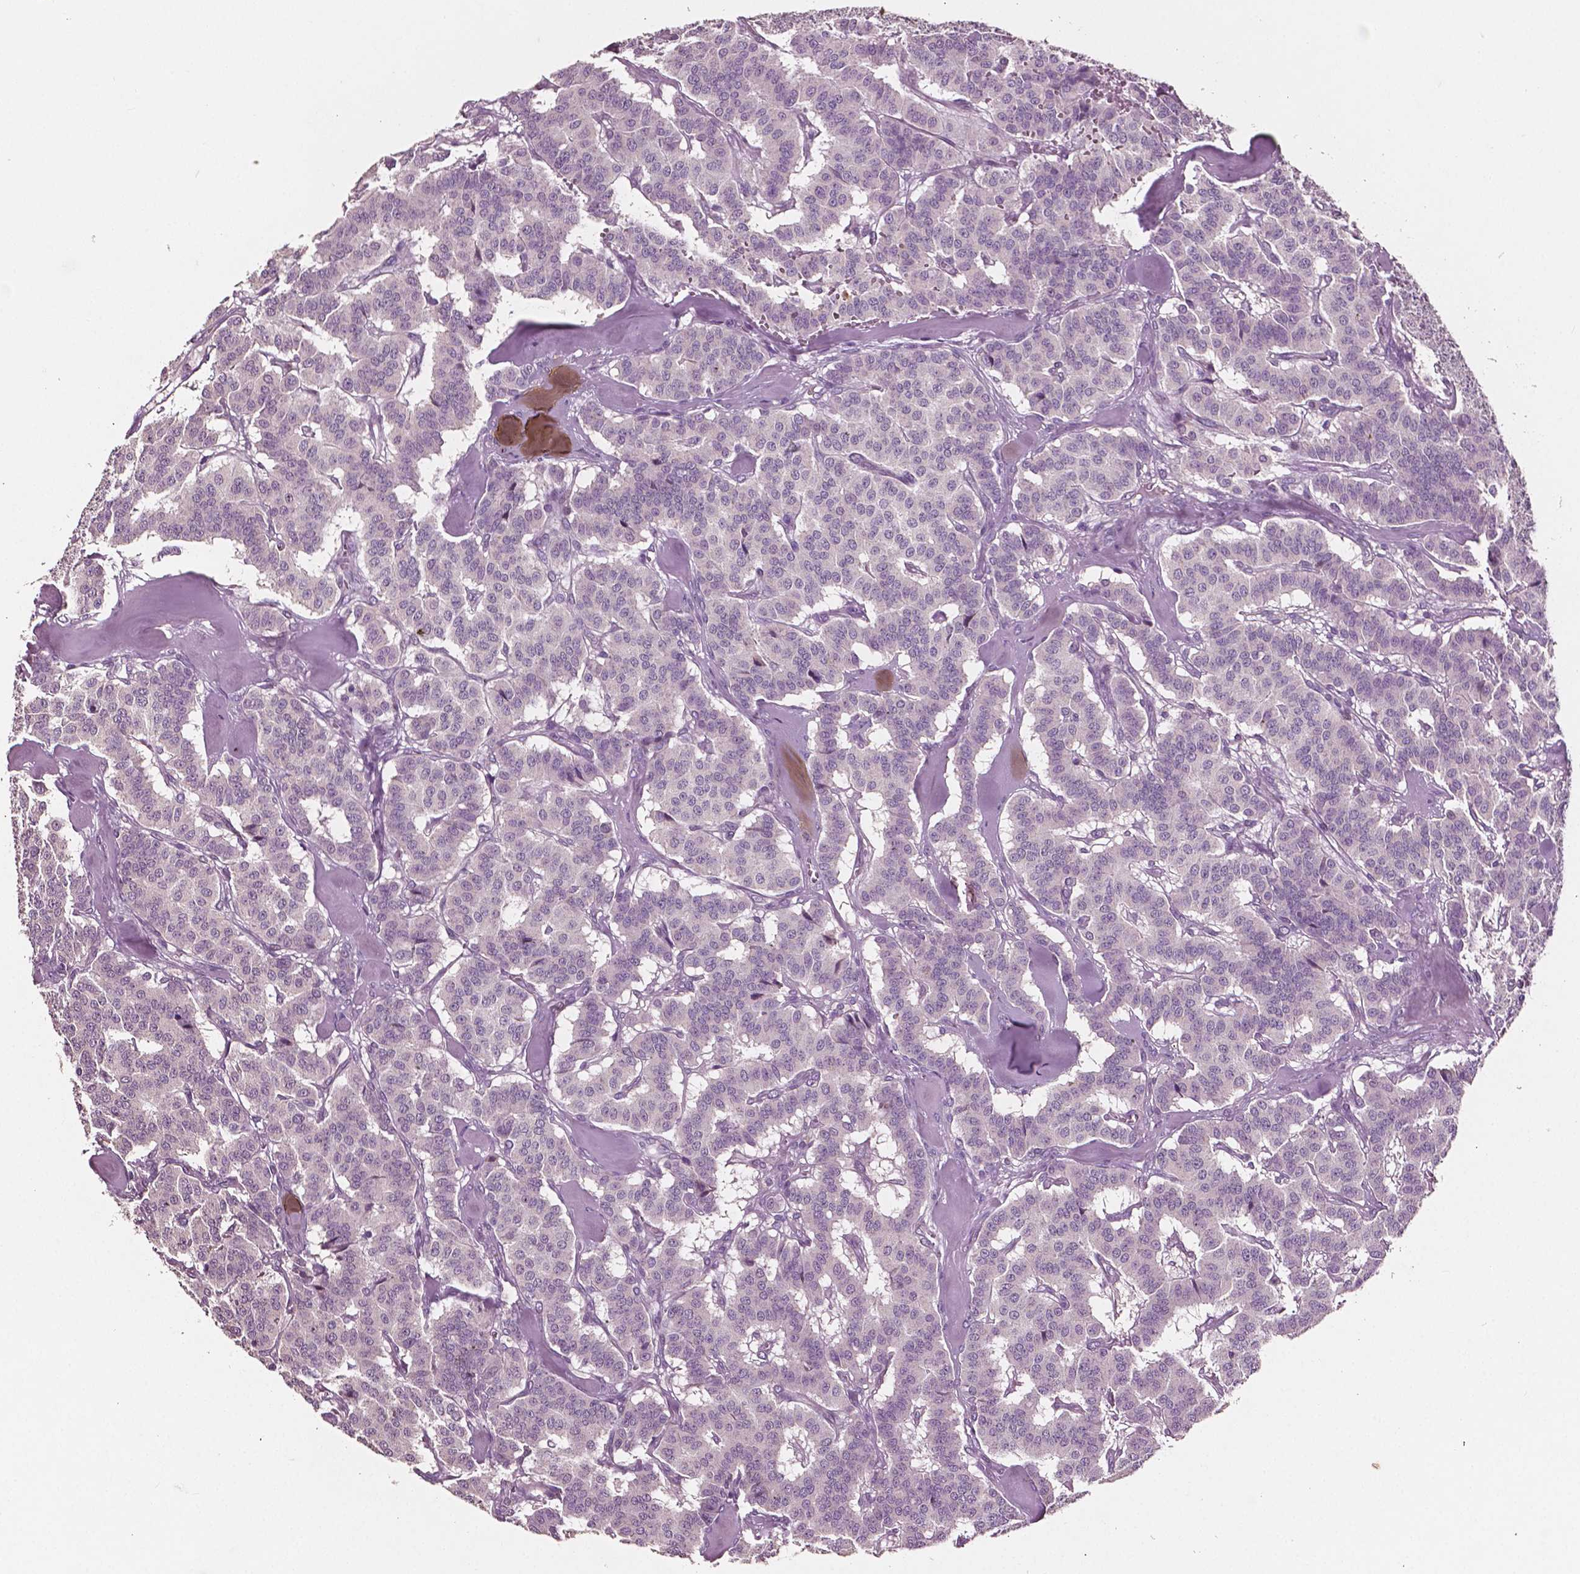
{"staining": {"intensity": "negative", "quantity": "none", "location": "none"}, "tissue": "carcinoid", "cell_type": "Tumor cells", "image_type": "cancer", "snomed": [{"axis": "morphology", "description": "Normal tissue, NOS"}, {"axis": "morphology", "description": "Carcinoid, malignant, NOS"}, {"axis": "topography", "description": "Lung"}], "caption": "Immunohistochemical staining of human carcinoid shows no significant staining in tumor cells. (DAB immunohistochemistry with hematoxylin counter stain).", "gene": "PLA2R1", "patient": {"sex": "female", "age": 46}}